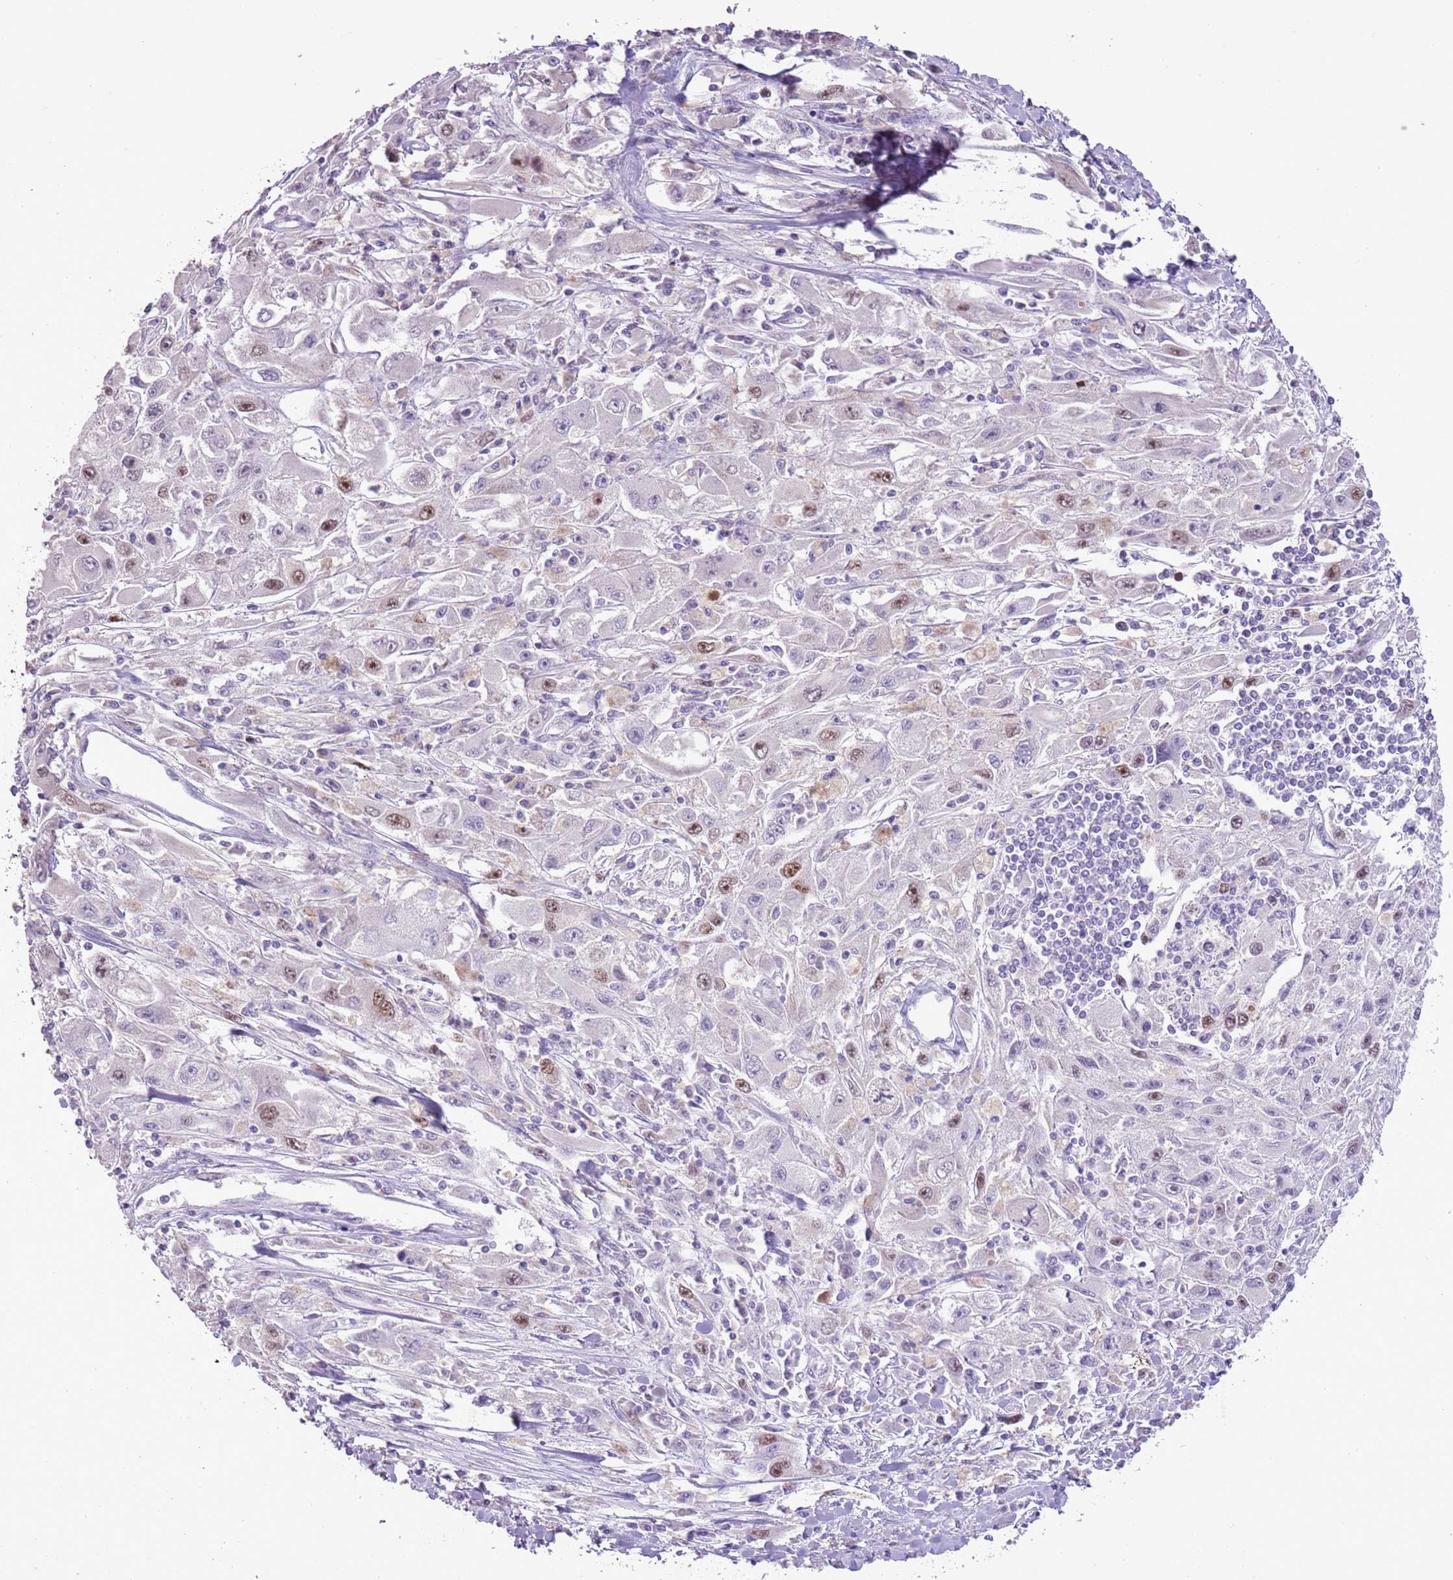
{"staining": {"intensity": "moderate", "quantity": "25%-75%", "location": "nuclear"}, "tissue": "melanoma", "cell_type": "Tumor cells", "image_type": "cancer", "snomed": [{"axis": "morphology", "description": "Malignant melanoma, Metastatic site"}, {"axis": "topography", "description": "Skin"}], "caption": "High-magnification brightfield microscopy of malignant melanoma (metastatic site) stained with DAB (3,3'-diaminobenzidine) (brown) and counterstained with hematoxylin (blue). tumor cells exhibit moderate nuclear positivity is identified in about25%-75% of cells.", "gene": "GMNN", "patient": {"sex": "male", "age": 53}}